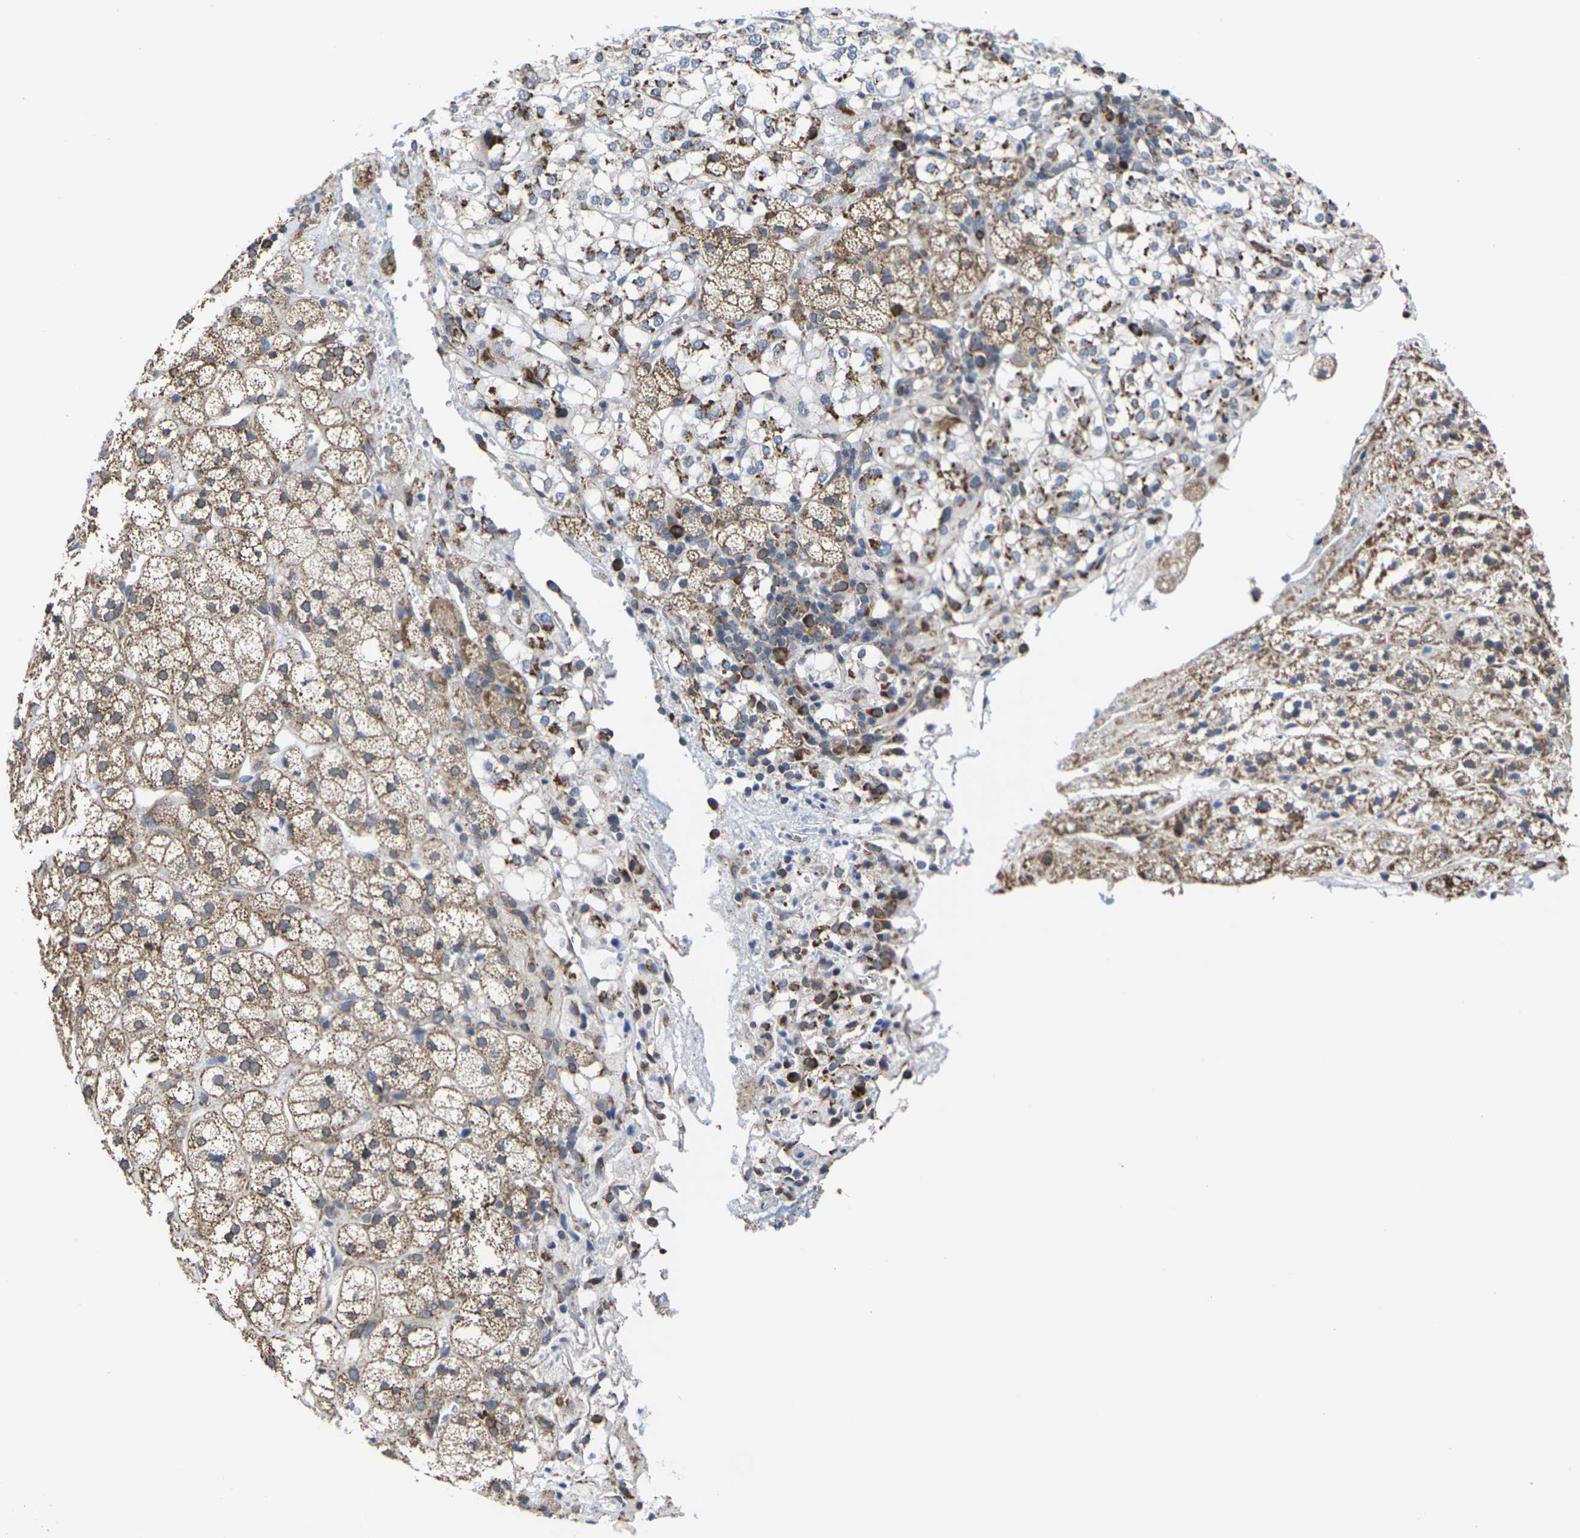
{"staining": {"intensity": "moderate", "quantity": ">75%", "location": "cytoplasmic/membranous"}, "tissue": "adrenal gland", "cell_type": "Glandular cells", "image_type": "normal", "snomed": [{"axis": "morphology", "description": "Normal tissue, NOS"}, {"axis": "topography", "description": "Adrenal gland"}], "caption": "Immunohistochemistry (IHC) (DAB) staining of normal human adrenal gland reveals moderate cytoplasmic/membranous protein positivity in about >75% of glandular cells. The protein of interest is shown in brown color, while the nuclei are stained blue.", "gene": "PDZK1IP1", "patient": {"sex": "male", "age": 56}}